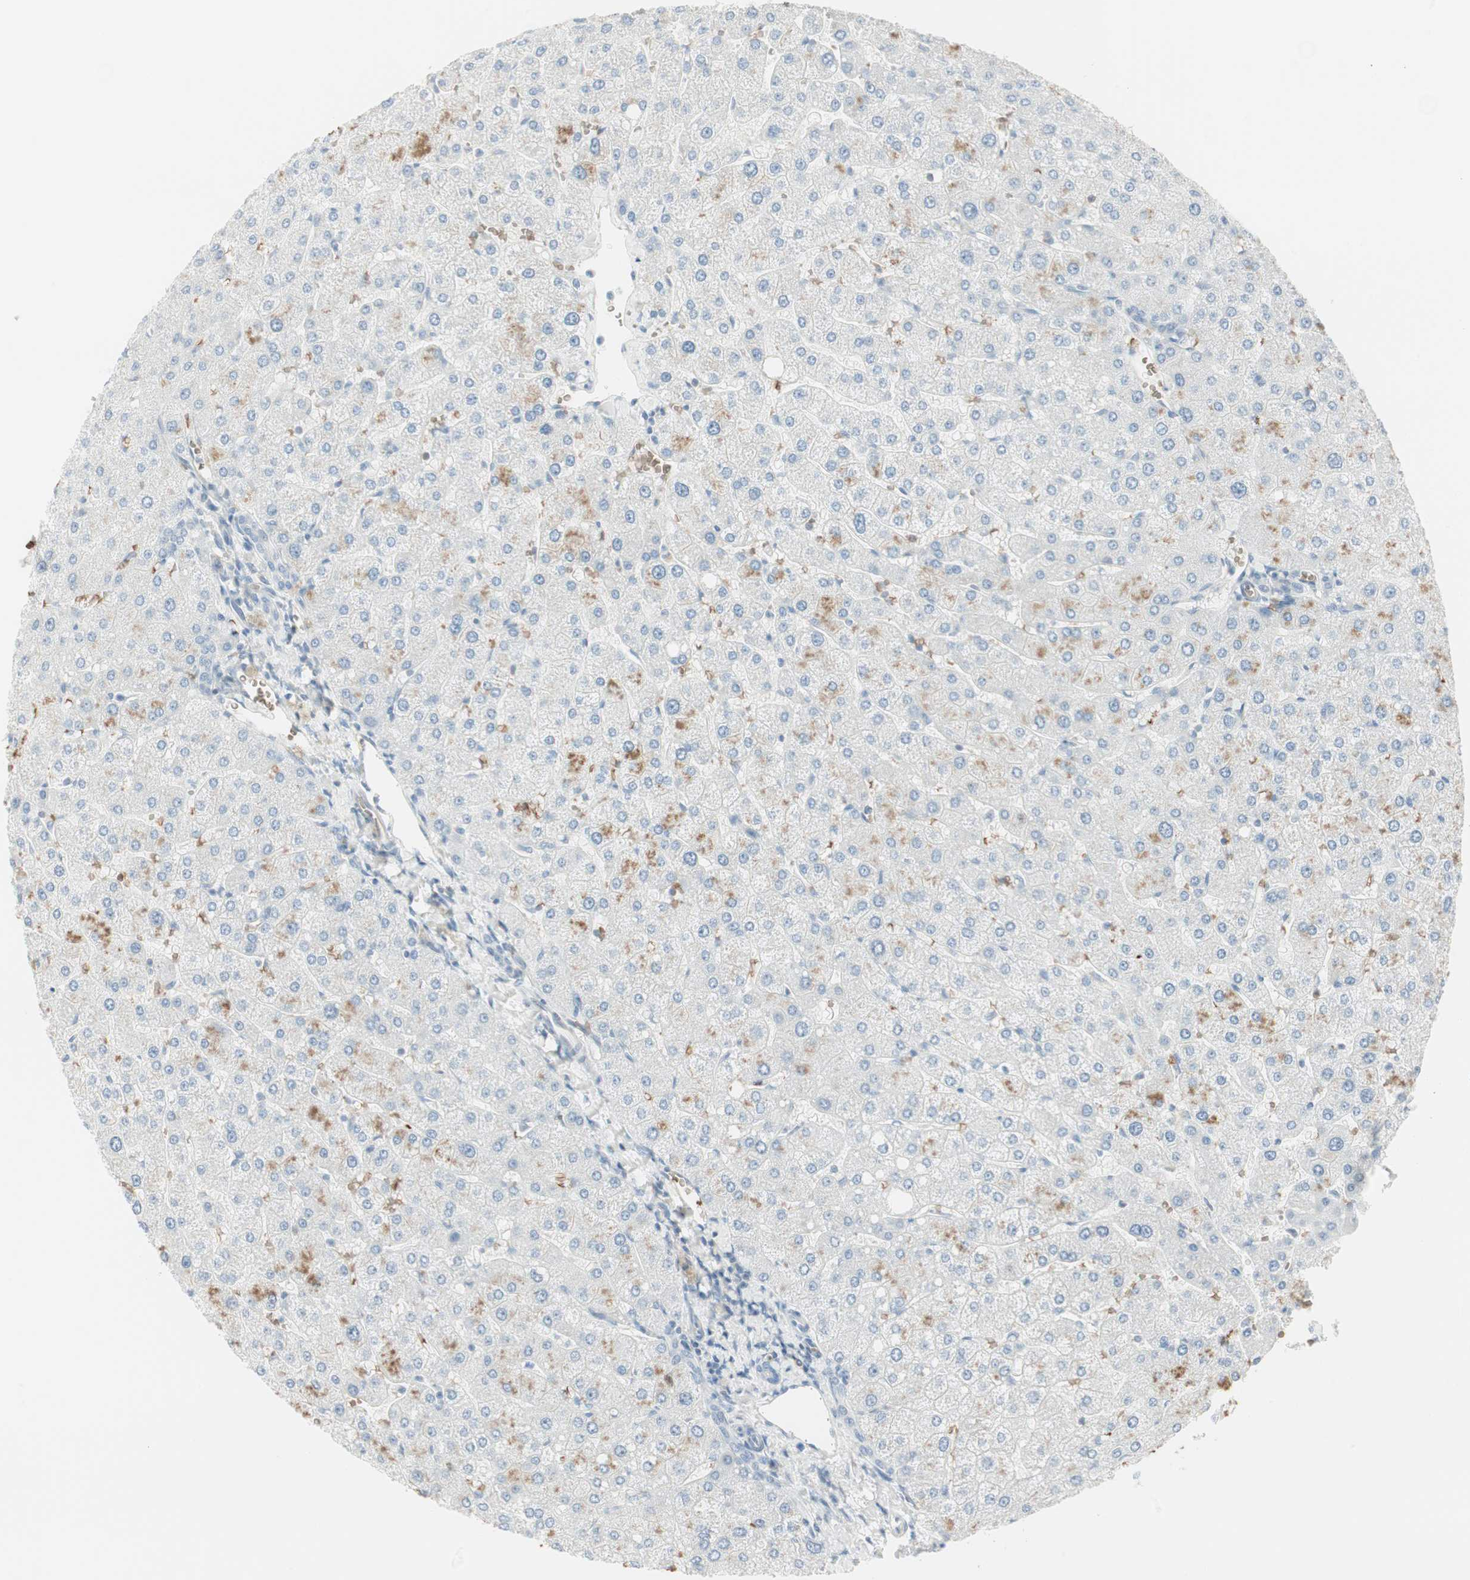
{"staining": {"intensity": "negative", "quantity": "none", "location": "none"}, "tissue": "liver", "cell_type": "Cholangiocytes", "image_type": "normal", "snomed": [{"axis": "morphology", "description": "Normal tissue, NOS"}, {"axis": "topography", "description": "Liver"}], "caption": "DAB immunohistochemical staining of normal human liver exhibits no significant staining in cholangiocytes. Nuclei are stained in blue.", "gene": "MAP4K1", "patient": {"sex": "male", "age": 55}}